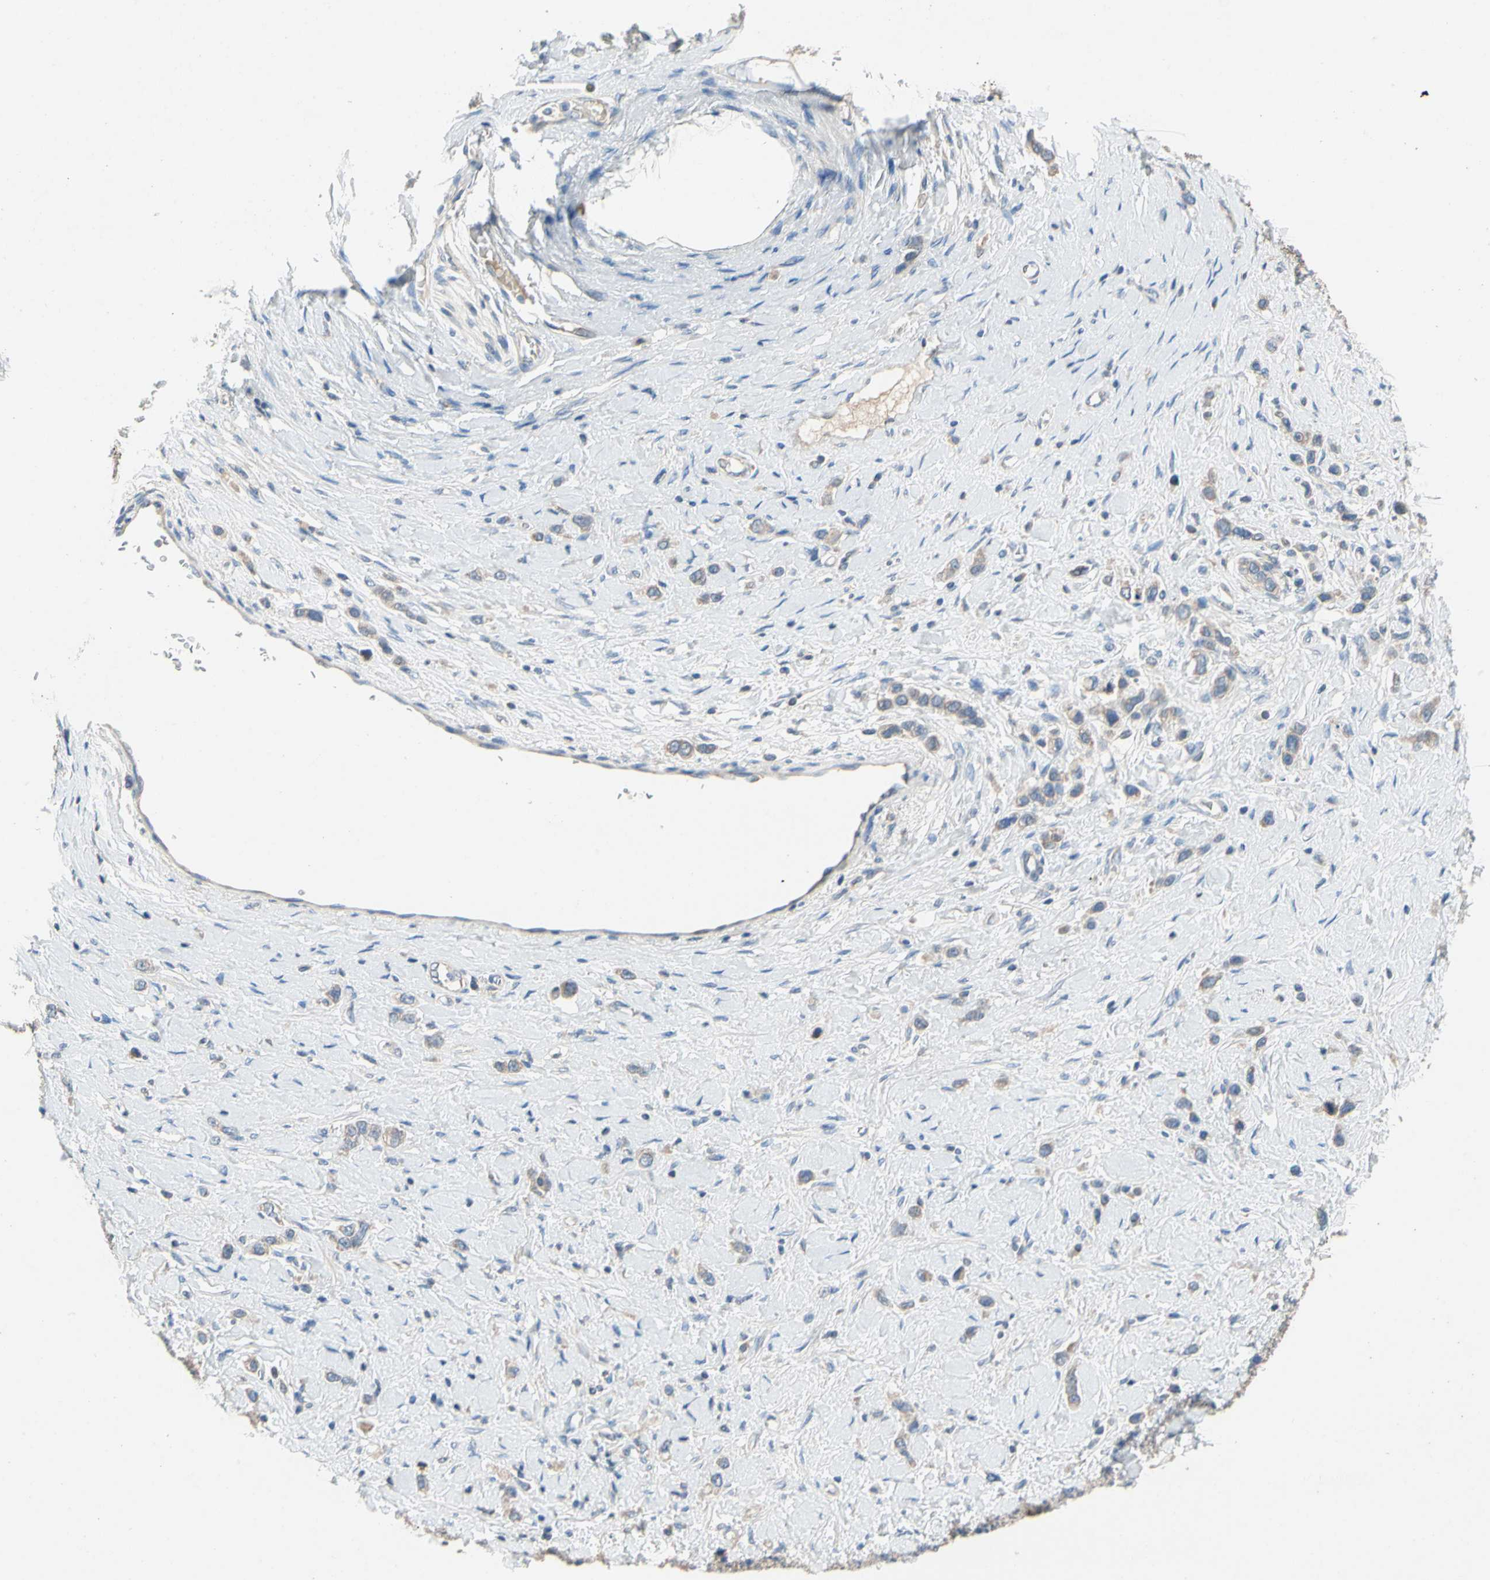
{"staining": {"intensity": "weak", "quantity": ">75%", "location": "cytoplasmic/membranous"}, "tissue": "stomach cancer", "cell_type": "Tumor cells", "image_type": "cancer", "snomed": [{"axis": "morphology", "description": "Normal tissue, NOS"}, {"axis": "morphology", "description": "Adenocarcinoma, NOS"}, {"axis": "topography", "description": "Stomach, upper"}, {"axis": "topography", "description": "Stomach"}], "caption": "DAB (3,3'-diaminobenzidine) immunohistochemical staining of stomach cancer (adenocarcinoma) reveals weak cytoplasmic/membranous protein expression in approximately >75% of tumor cells.", "gene": "KLHDC8B", "patient": {"sex": "female", "age": 65}}